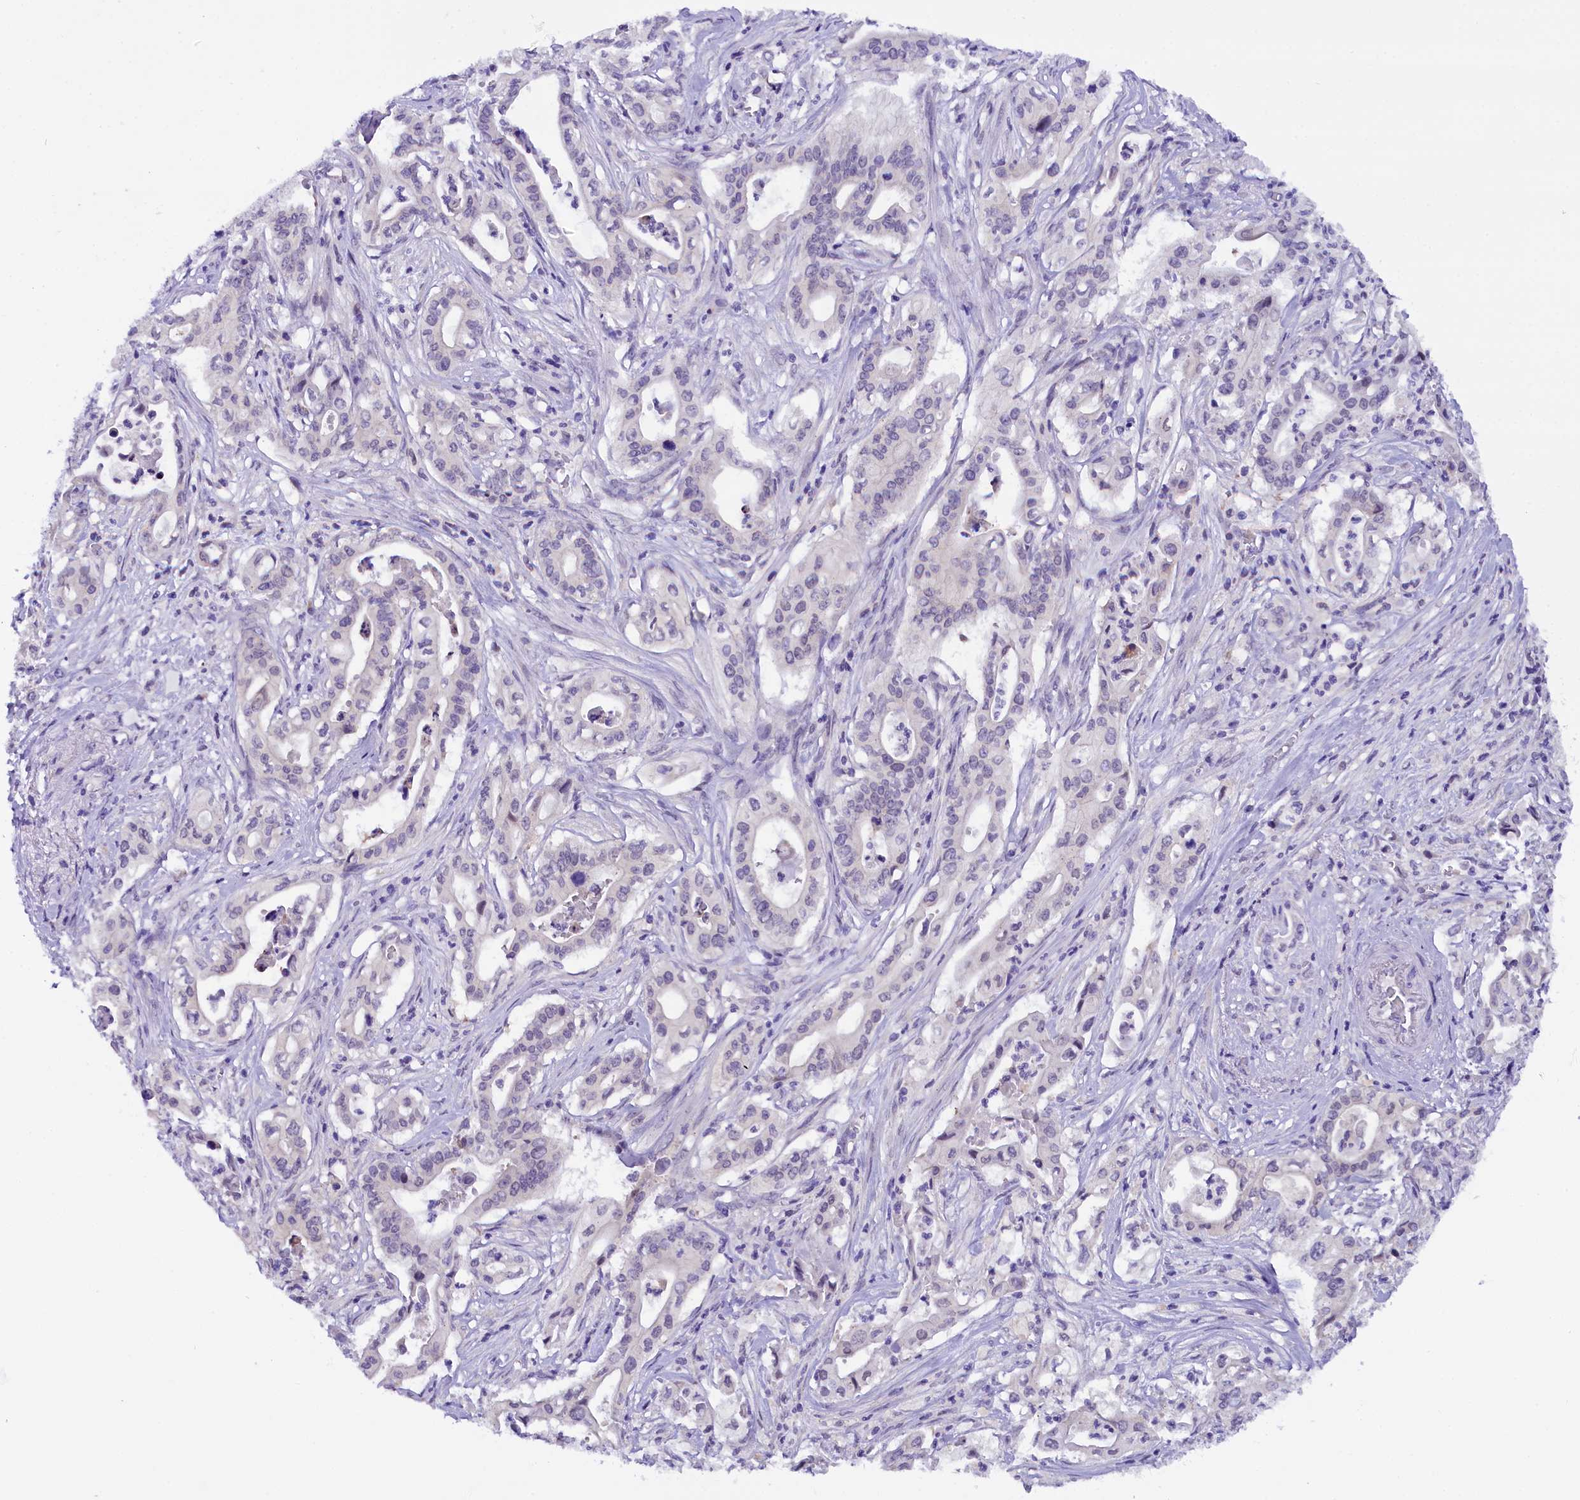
{"staining": {"intensity": "negative", "quantity": "none", "location": "none"}, "tissue": "pancreatic cancer", "cell_type": "Tumor cells", "image_type": "cancer", "snomed": [{"axis": "morphology", "description": "Adenocarcinoma, NOS"}, {"axis": "topography", "description": "Pancreas"}], "caption": "Immunohistochemistry (IHC) histopathology image of neoplastic tissue: pancreatic cancer stained with DAB shows no significant protein positivity in tumor cells.", "gene": "IQCN", "patient": {"sex": "female", "age": 77}}